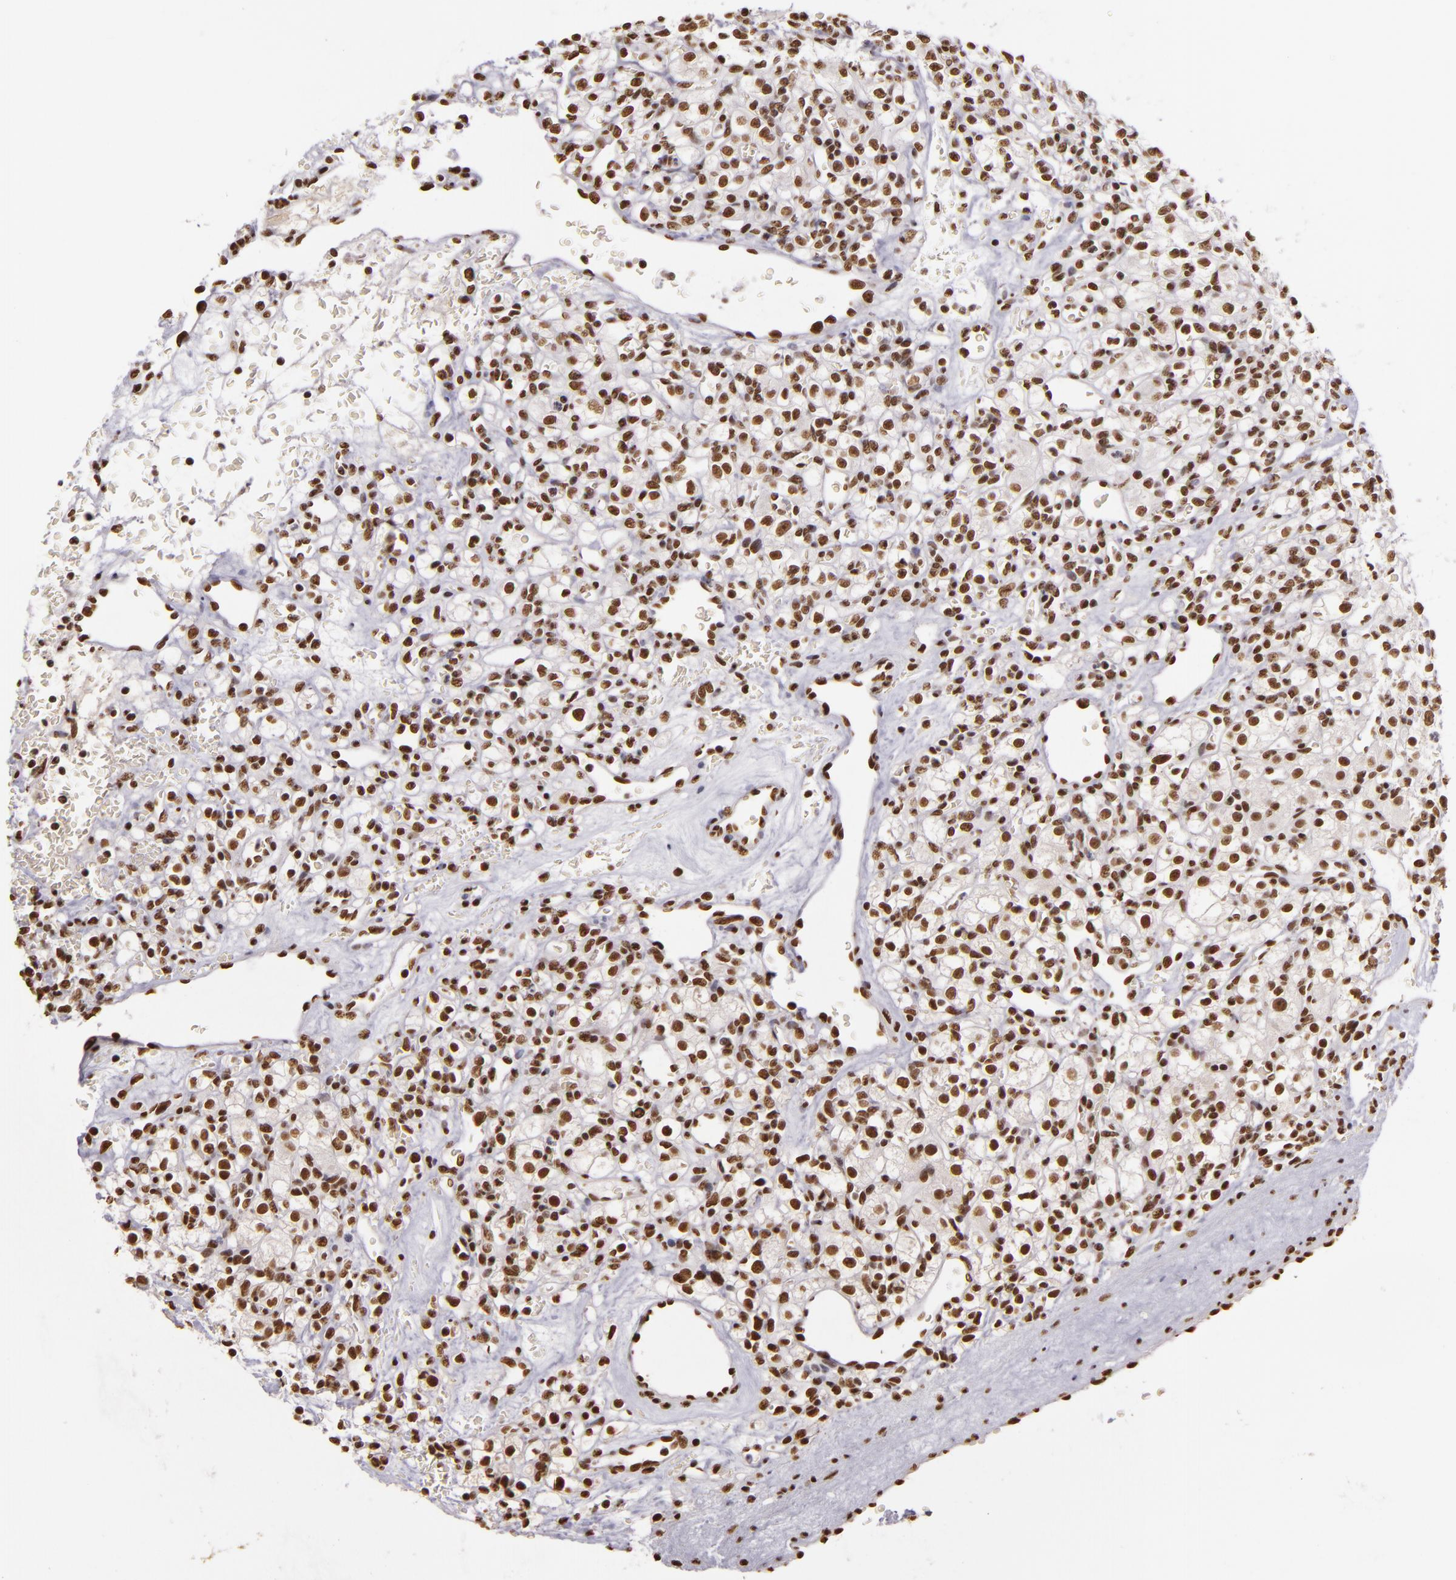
{"staining": {"intensity": "moderate", "quantity": ">75%", "location": "nuclear"}, "tissue": "renal cancer", "cell_type": "Tumor cells", "image_type": "cancer", "snomed": [{"axis": "morphology", "description": "Adenocarcinoma, NOS"}, {"axis": "topography", "description": "Kidney"}], "caption": "Tumor cells display moderate nuclear expression in approximately >75% of cells in renal cancer (adenocarcinoma).", "gene": "PAPOLA", "patient": {"sex": "female", "age": 62}}